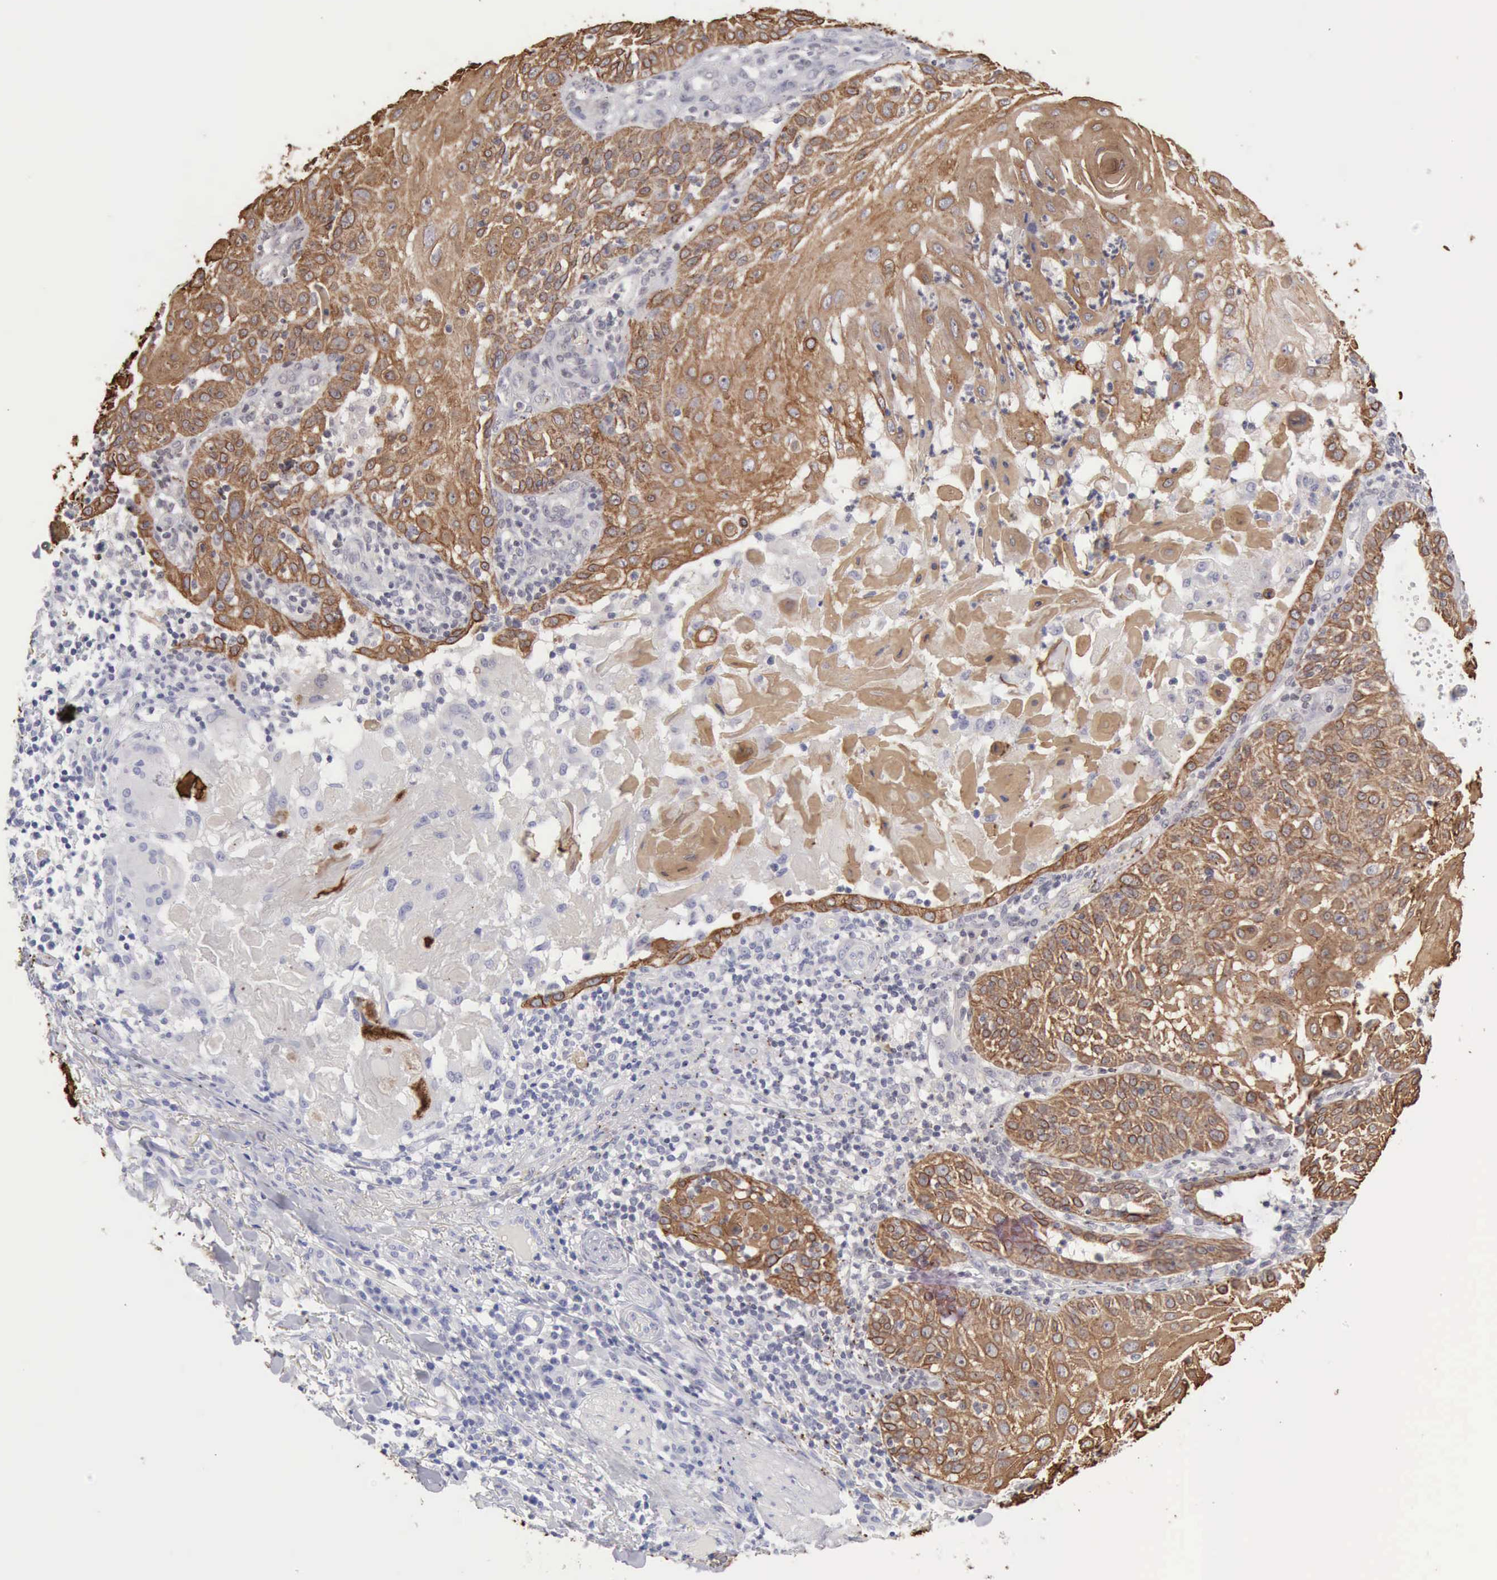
{"staining": {"intensity": "moderate", "quantity": ">75%", "location": "cytoplasmic/membranous"}, "tissue": "skin cancer", "cell_type": "Tumor cells", "image_type": "cancer", "snomed": [{"axis": "morphology", "description": "Squamous cell carcinoma, NOS"}, {"axis": "topography", "description": "Skin"}], "caption": "Skin squamous cell carcinoma stained with DAB (3,3'-diaminobenzidine) immunohistochemistry (IHC) exhibits medium levels of moderate cytoplasmic/membranous staining in about >75% of tumor cells.", "gene": "KRT5", "patient": {"sex": "female", "age": 89}}